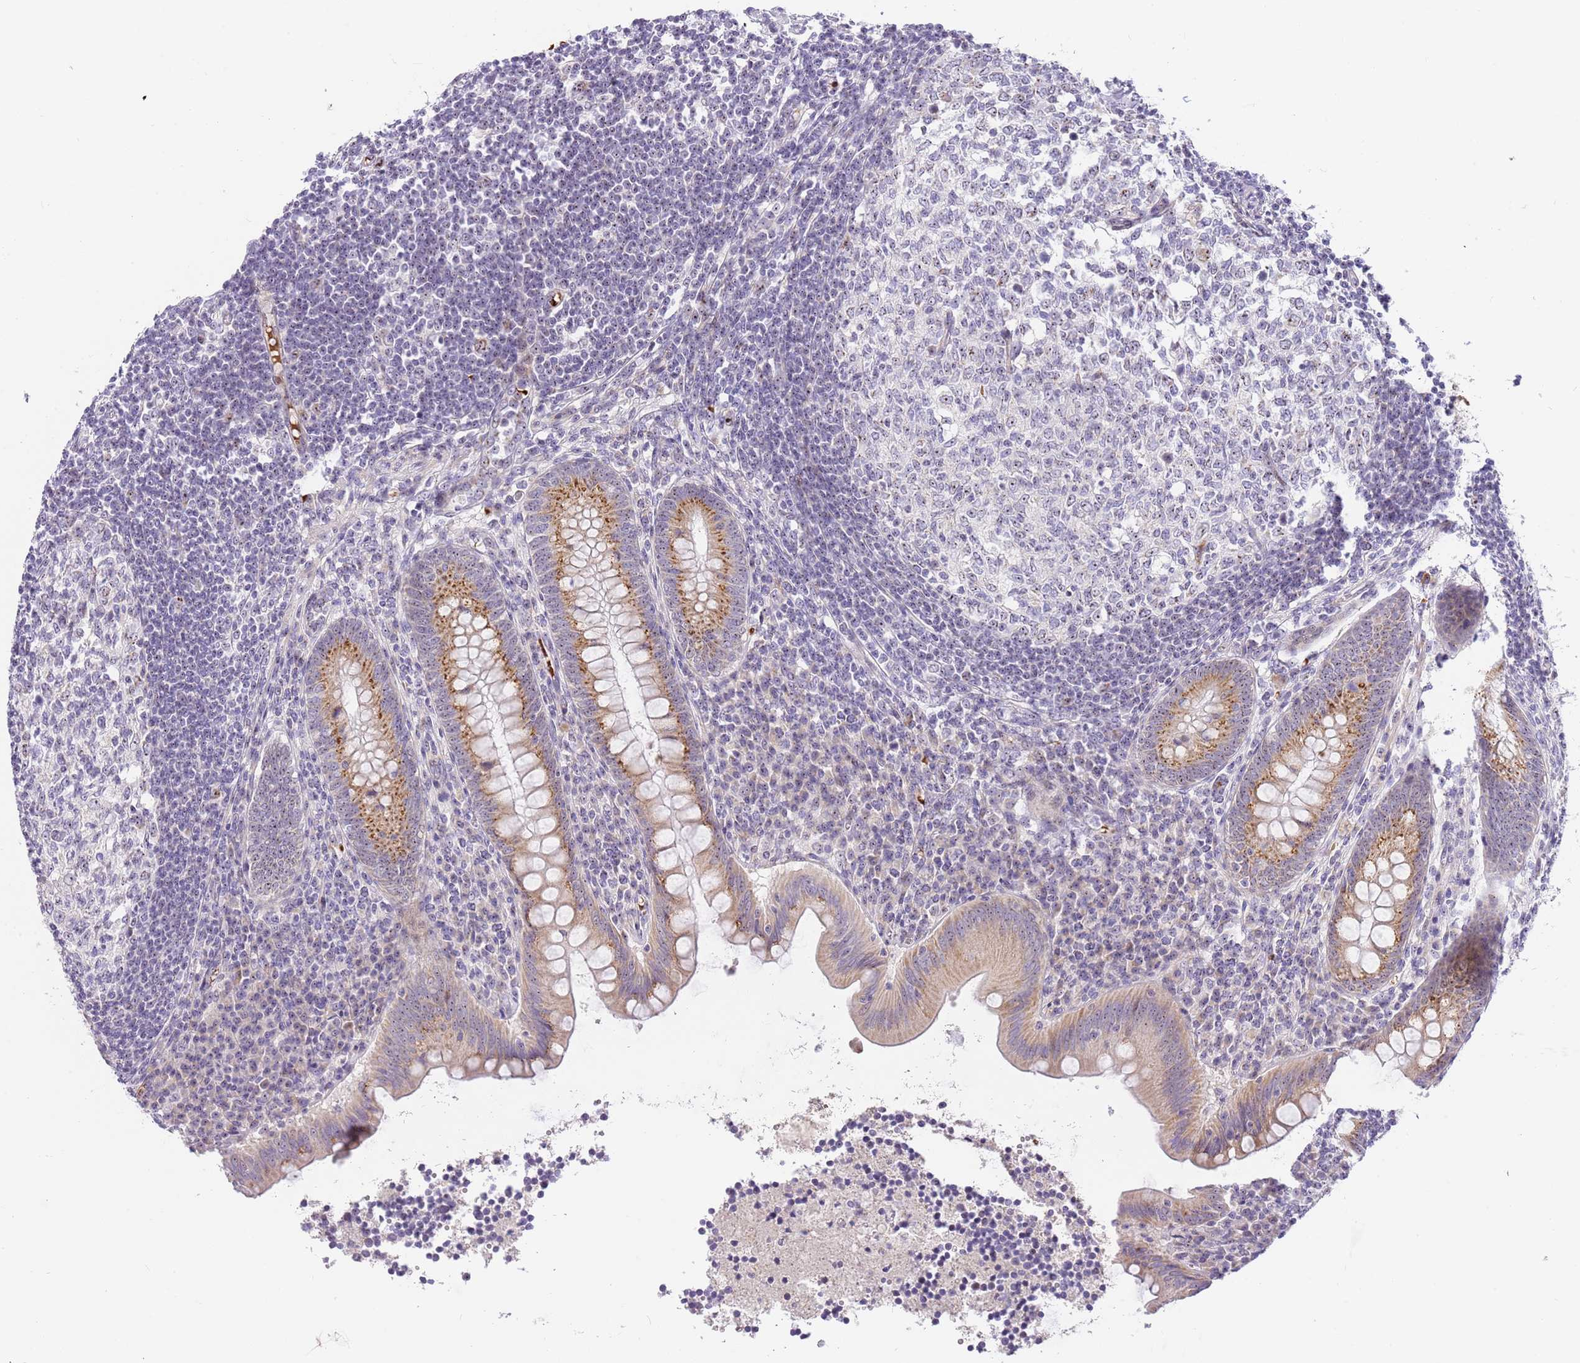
{"staining": {"intensity": "moderate", "quantity": ">75%", "location": "cytoplasmic/membranous,nuclear"}, "tissue": "appendix", "cell_type": "Glandular cells", "image_type": "normal", "snomed": [{"axis": "morphology", "description": "Normal tissue, NOS"}, {"axis": "topography", "description": "Appendix"}], "caption": "DAB immunohistochemical staining of normal appendix shows moderate cytoplasmic/membranous,nuclear protein staining in about >75% of glandular cells.", "gene": "DNAJA3", "patient": {"sex": "female", "age": 33}}